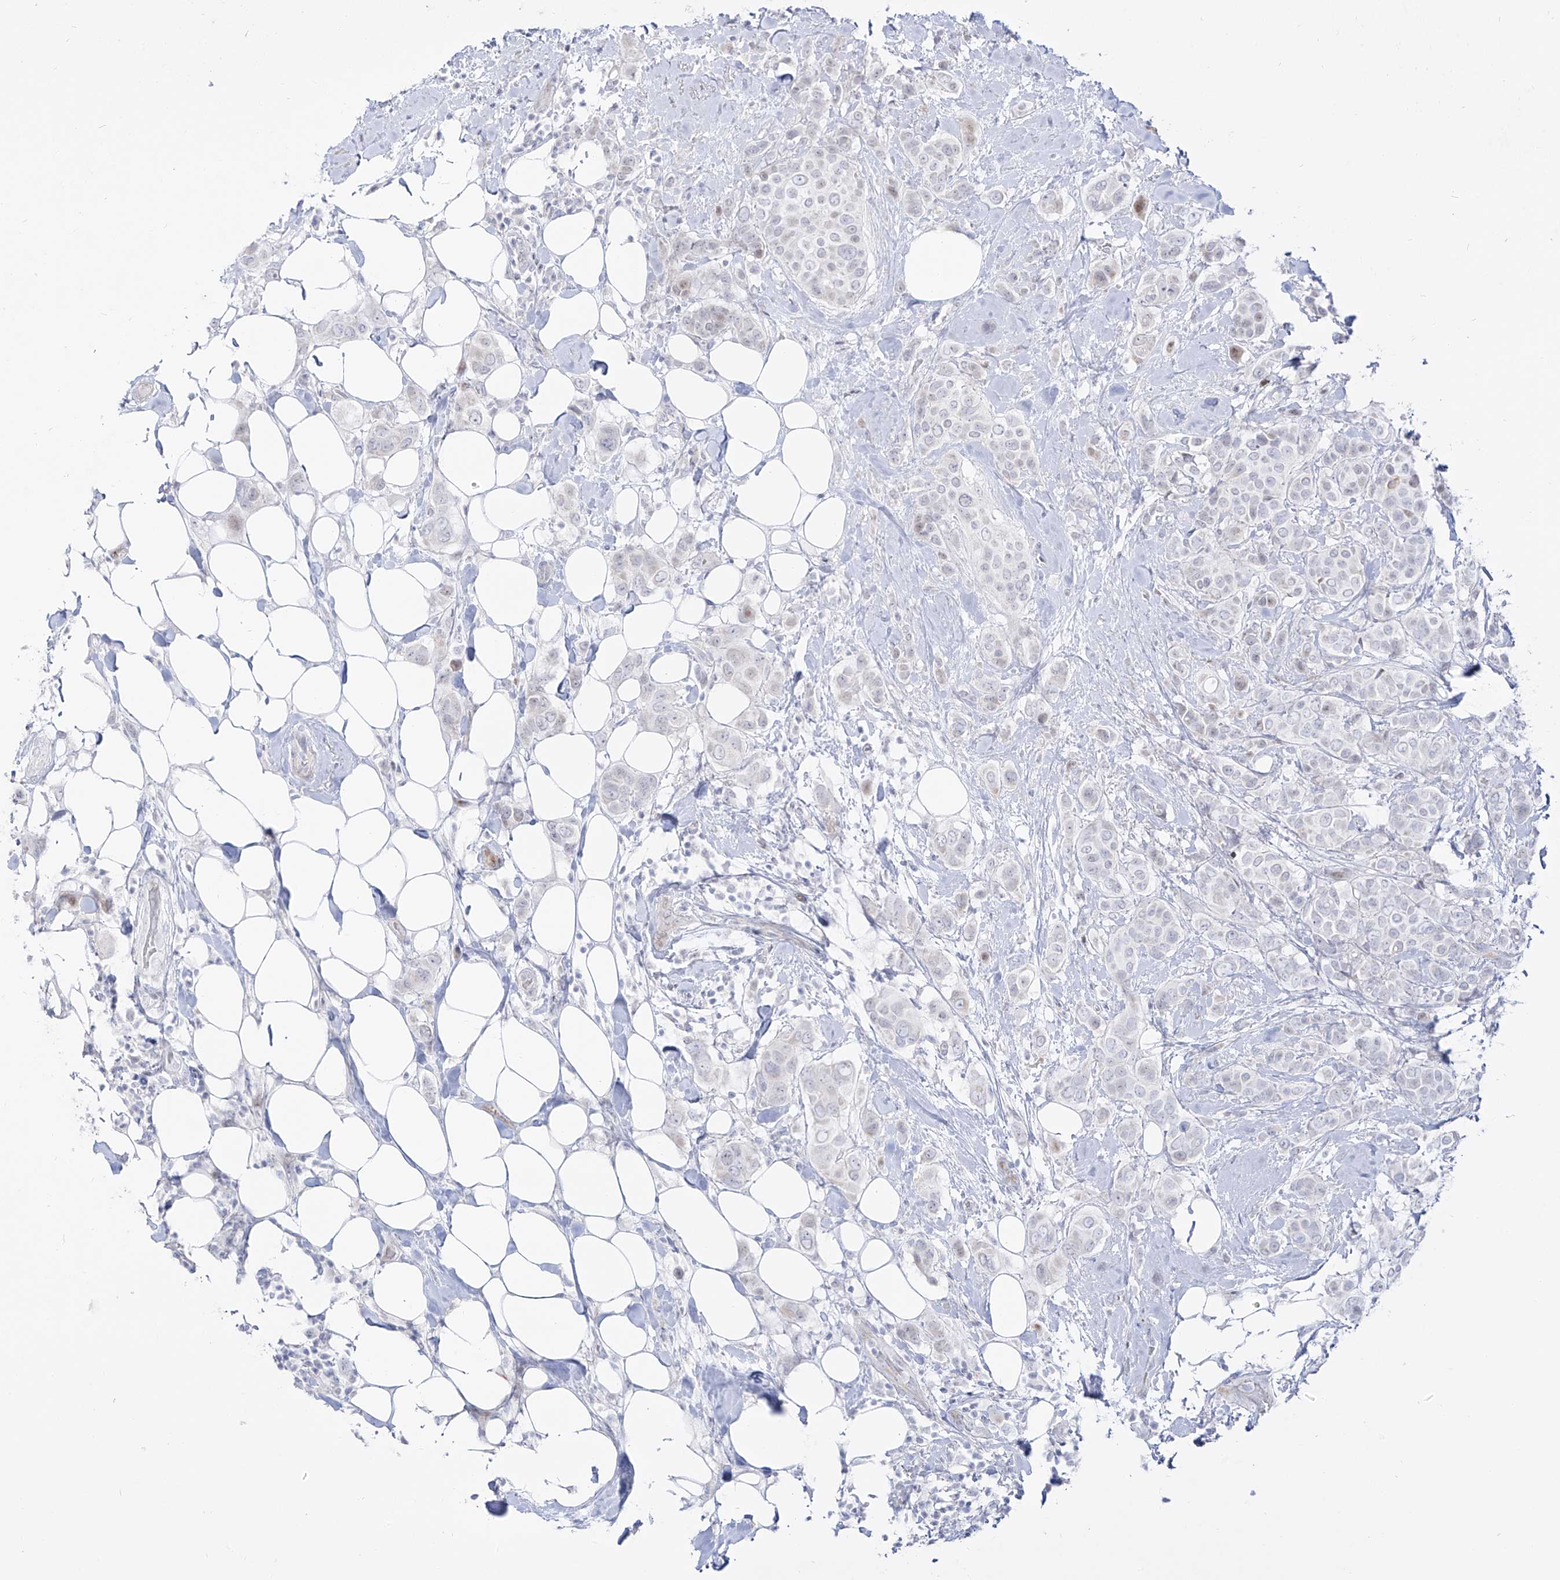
{"staining": {"intensity": "negative", "quantity": "none", "location": "none"}, "tissue": "breast cancer", "cell_type": "Tumor cells", "image_type": "cancer", "snomed": [{"axis": "morphology", "description": "Lobular carcinoma"}, {"axis": "topography", "description": "Breast"}], "caption": "The photomicrograph displays no significant expression in tumor cells of breast cancer. (DAB IHC visualized using brightfield microscopy, high magnification).", "gene": "ZNF180", "patient": {"sex": "female", "age": 51}}